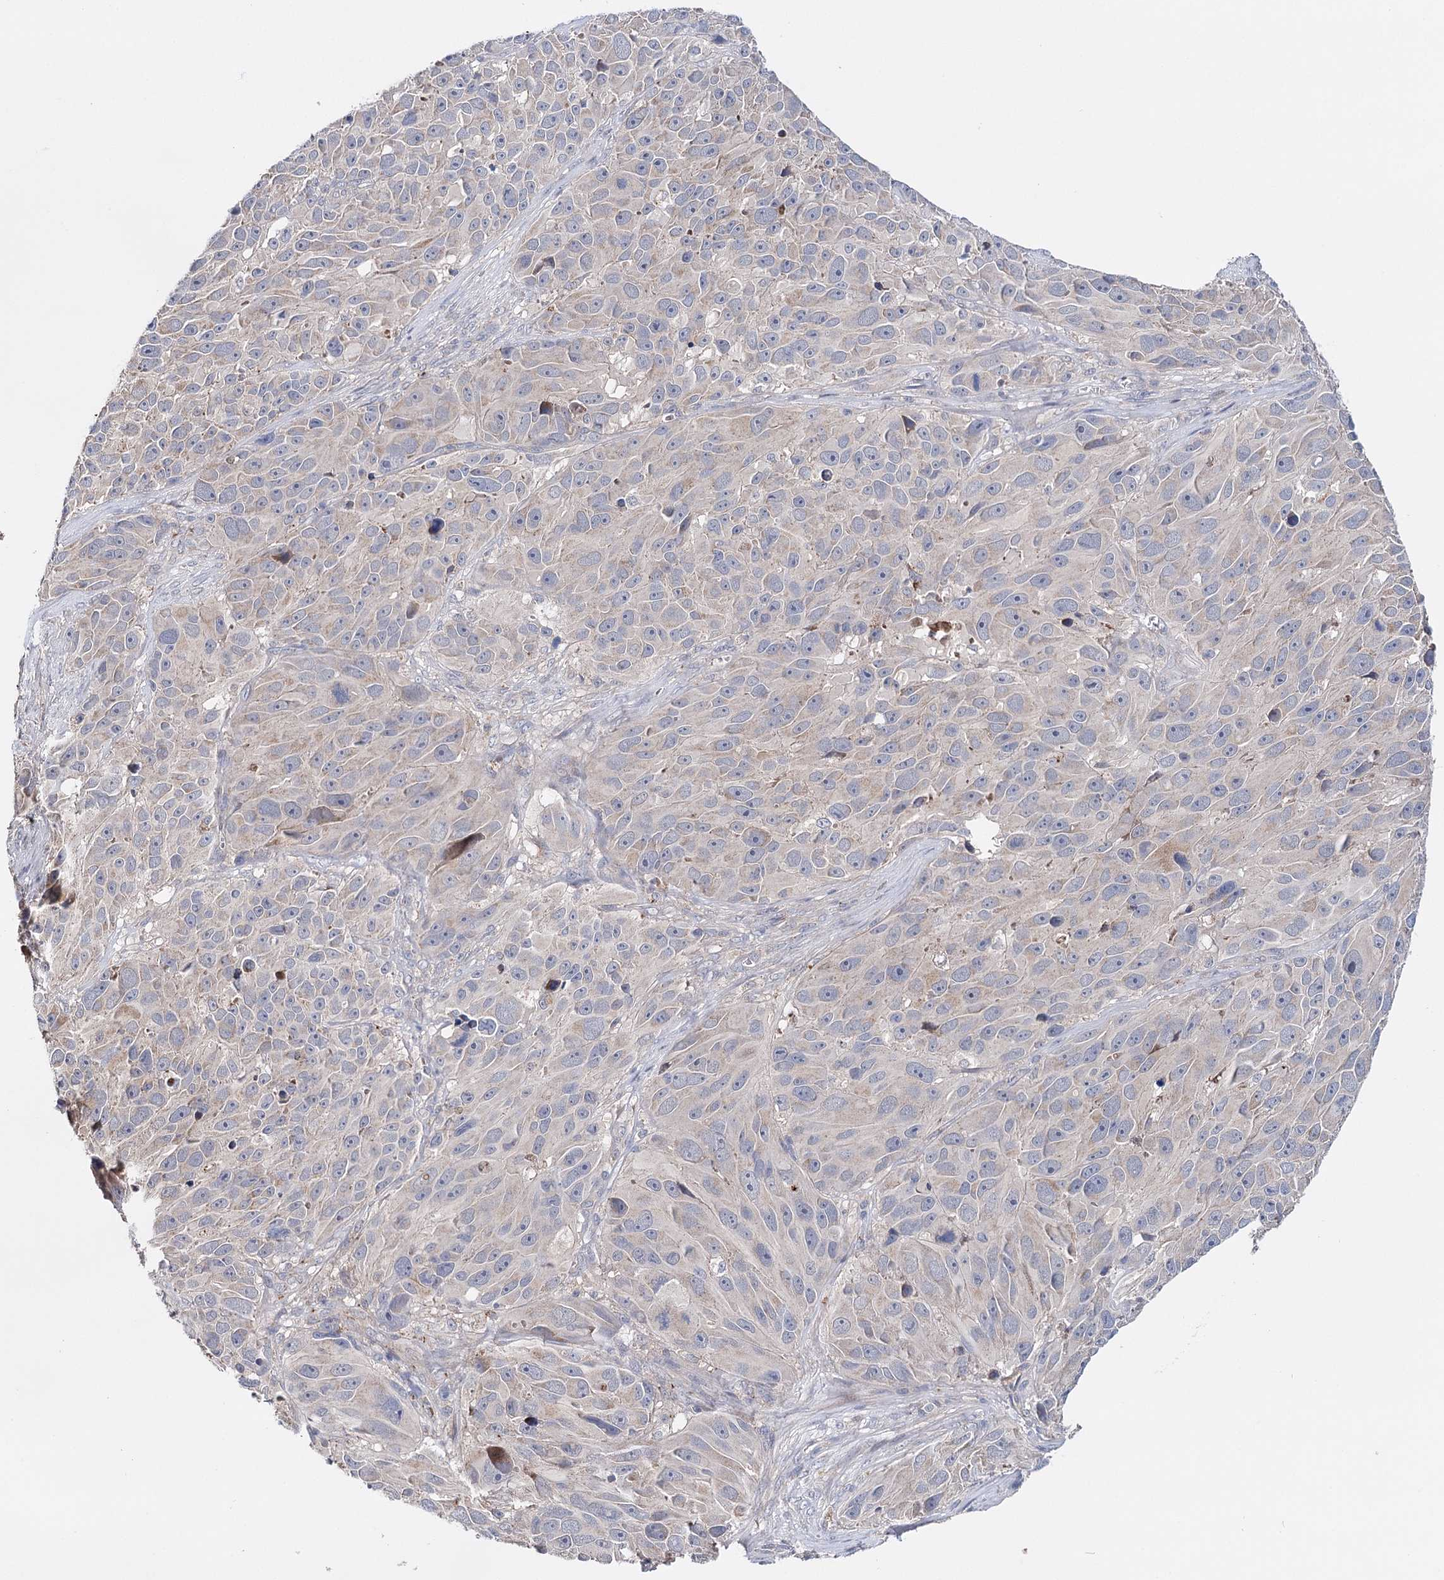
{"staining": {"intensity": "negative", "quantity": "none", "location": "none"}, "tissue": "melanoma", "cell_type": "Tumor cells", "image_type": "cancer", "snomed": [{"axis": "morphology", "description": "Malignant melanoma, NOS"}, {"axis": "topography", "description": "Skin"}], "caption": "Immunohistochemistry (IHC) of human malignant melanoma displays no staining in tumor cells.", "gene": "CFAP46", "patient": {"sex": "male", "age": 84}}